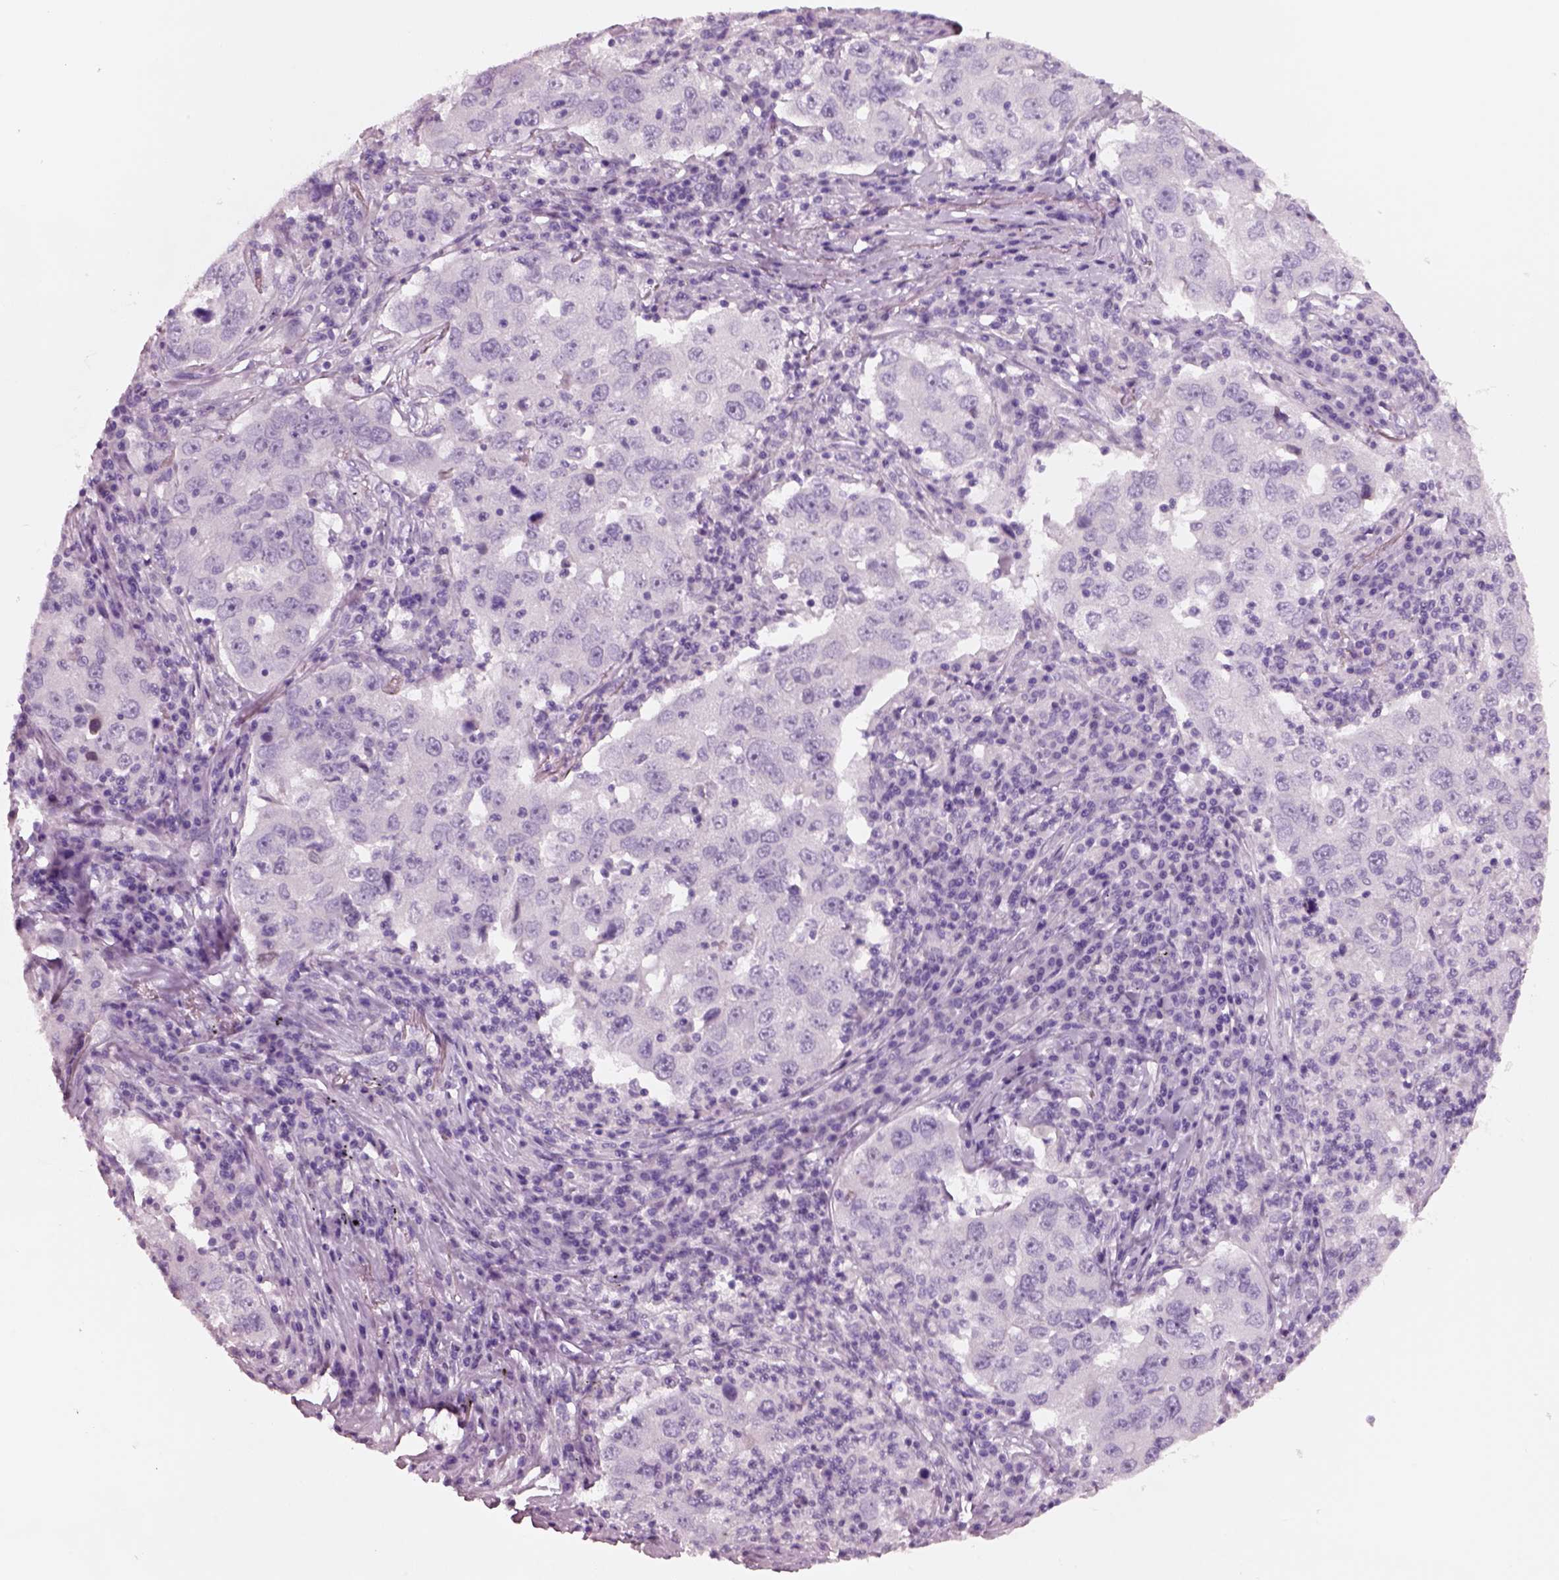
{"staining": {"intensity": "negative", "quantity": "none", "location": "none"}, "tissue": "lung cancer", "cell_type": "Tumor cells", "image_type": "cancer", "snomed": [{"axis": "morphology", "description": "Adenocarcinoma, NOS"}, {"axis": "topography", "description": "Lung"}], "caption": "A histopathology image of lung cancer (adenocarcinoma) stained for a protein reveals no brown staining in tumor cells.", "gene": "PNOC", "patient": {"sex": "male", "age": 73}}